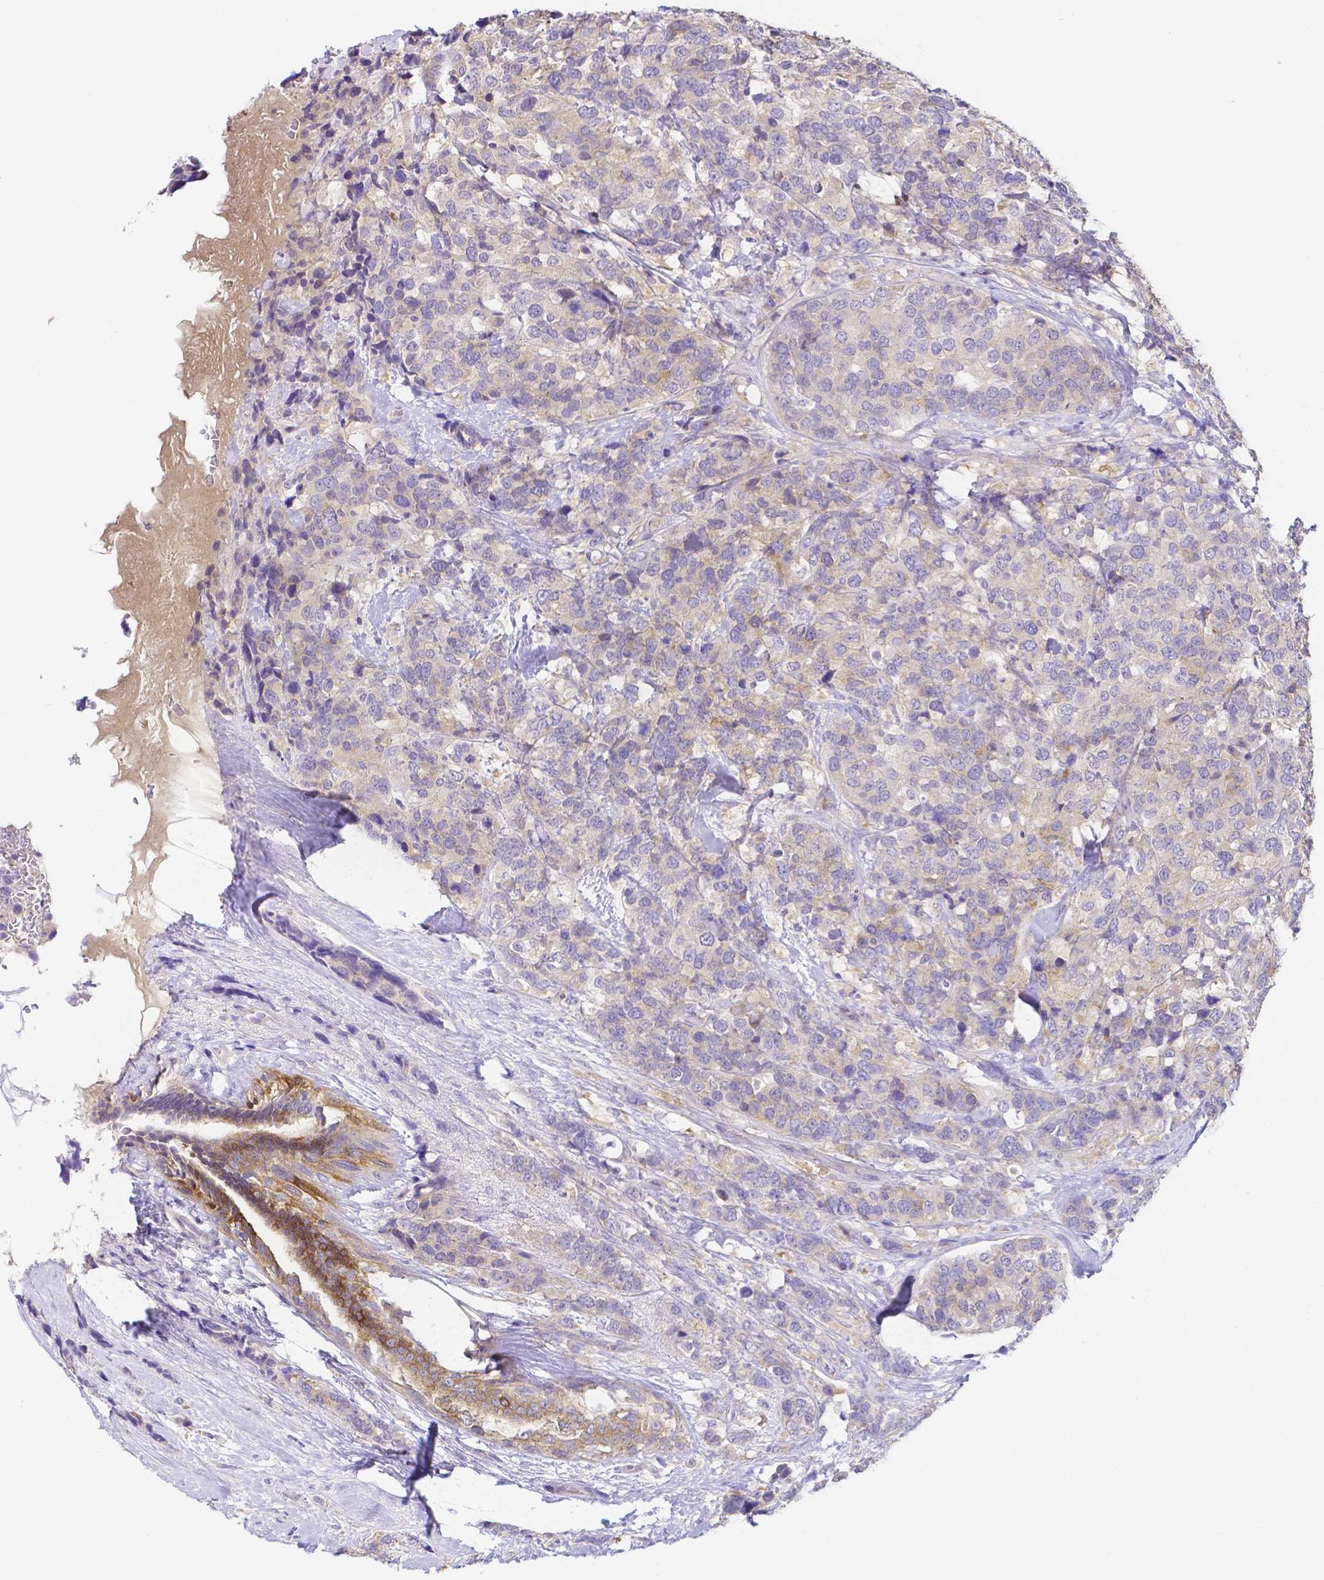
{"staining": {"intensity": "negative", "quantity": "none", "location": "none"}, "tissue": "breast cancer", "cell_type": "Tumor cells", "image_type": "cancer", "snomed": [{"axis": "morphology", "description": "Lobular carcinoma"}, {"axis": "topography", "description": "Breast"}], "caption": "IHC micrograph of human breast cancer (lobular carcinoma) stained for a protein (brown), which reveals no expression in tumor cells.", "gene": "PKP3", "patient": {"sex": "female", "age": 59}}